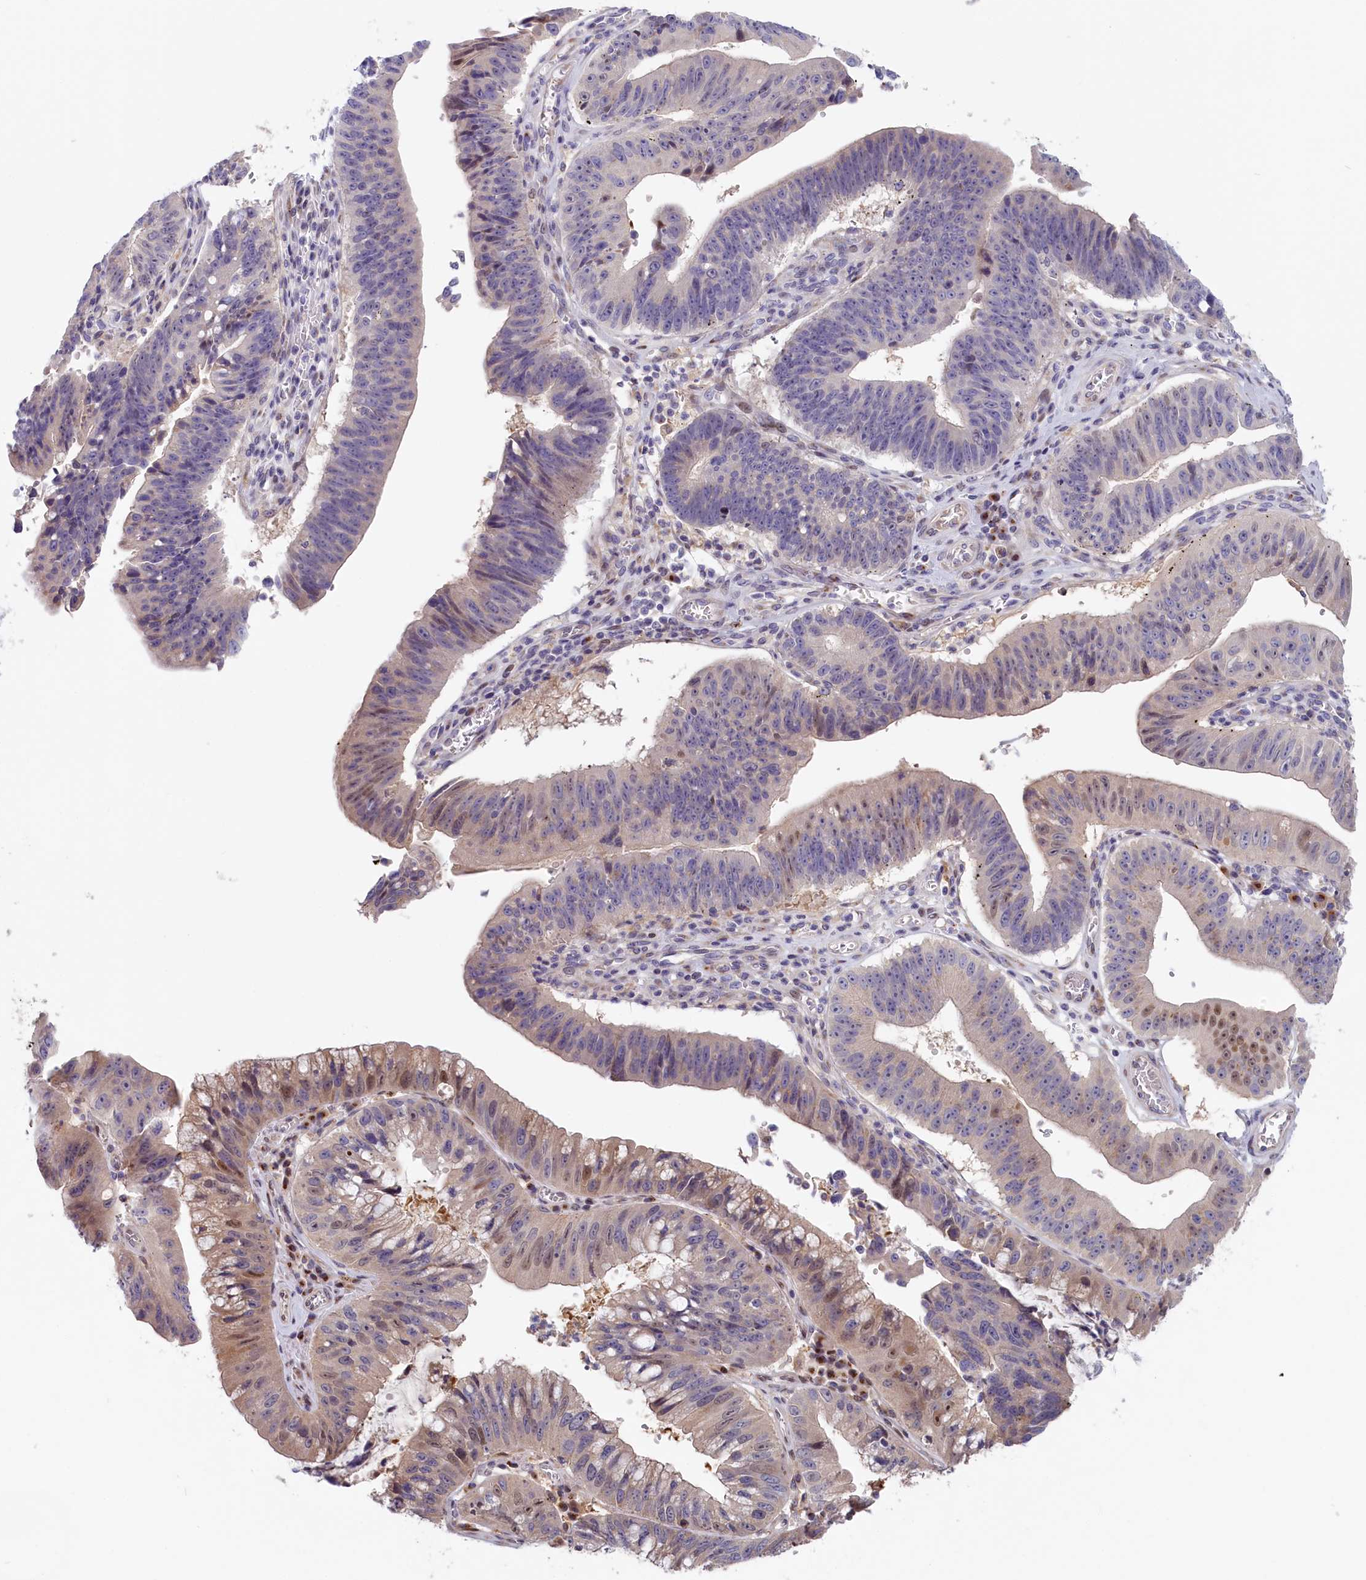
{"staining": {"intensity": "moderate", "quantity": "<25%", "location": "nuclear"}, "tissue": "stomach cancer", "cell_type": "Tumor cells", "image_type": "cancer", "snomed": [{"axis": "morphology", "description": "Adenocarcinoma, NOS"}, {"axis": "topography", "description": "Stomach"}], "caption": "Stomach adenocarcinoma stained with DAB (3,3'-diaminobenzidine) IHC displays low levels of moderate nuclear positivity in about <25% of tumor cells. Using DAB (3,3'-diaminobenzidine) (brown) and hematoxylin (blue) stains, captured at high magnification using brightfield microscopy.", "gene": "CHST12", "patient": {"sex": "male", "age": 59}}